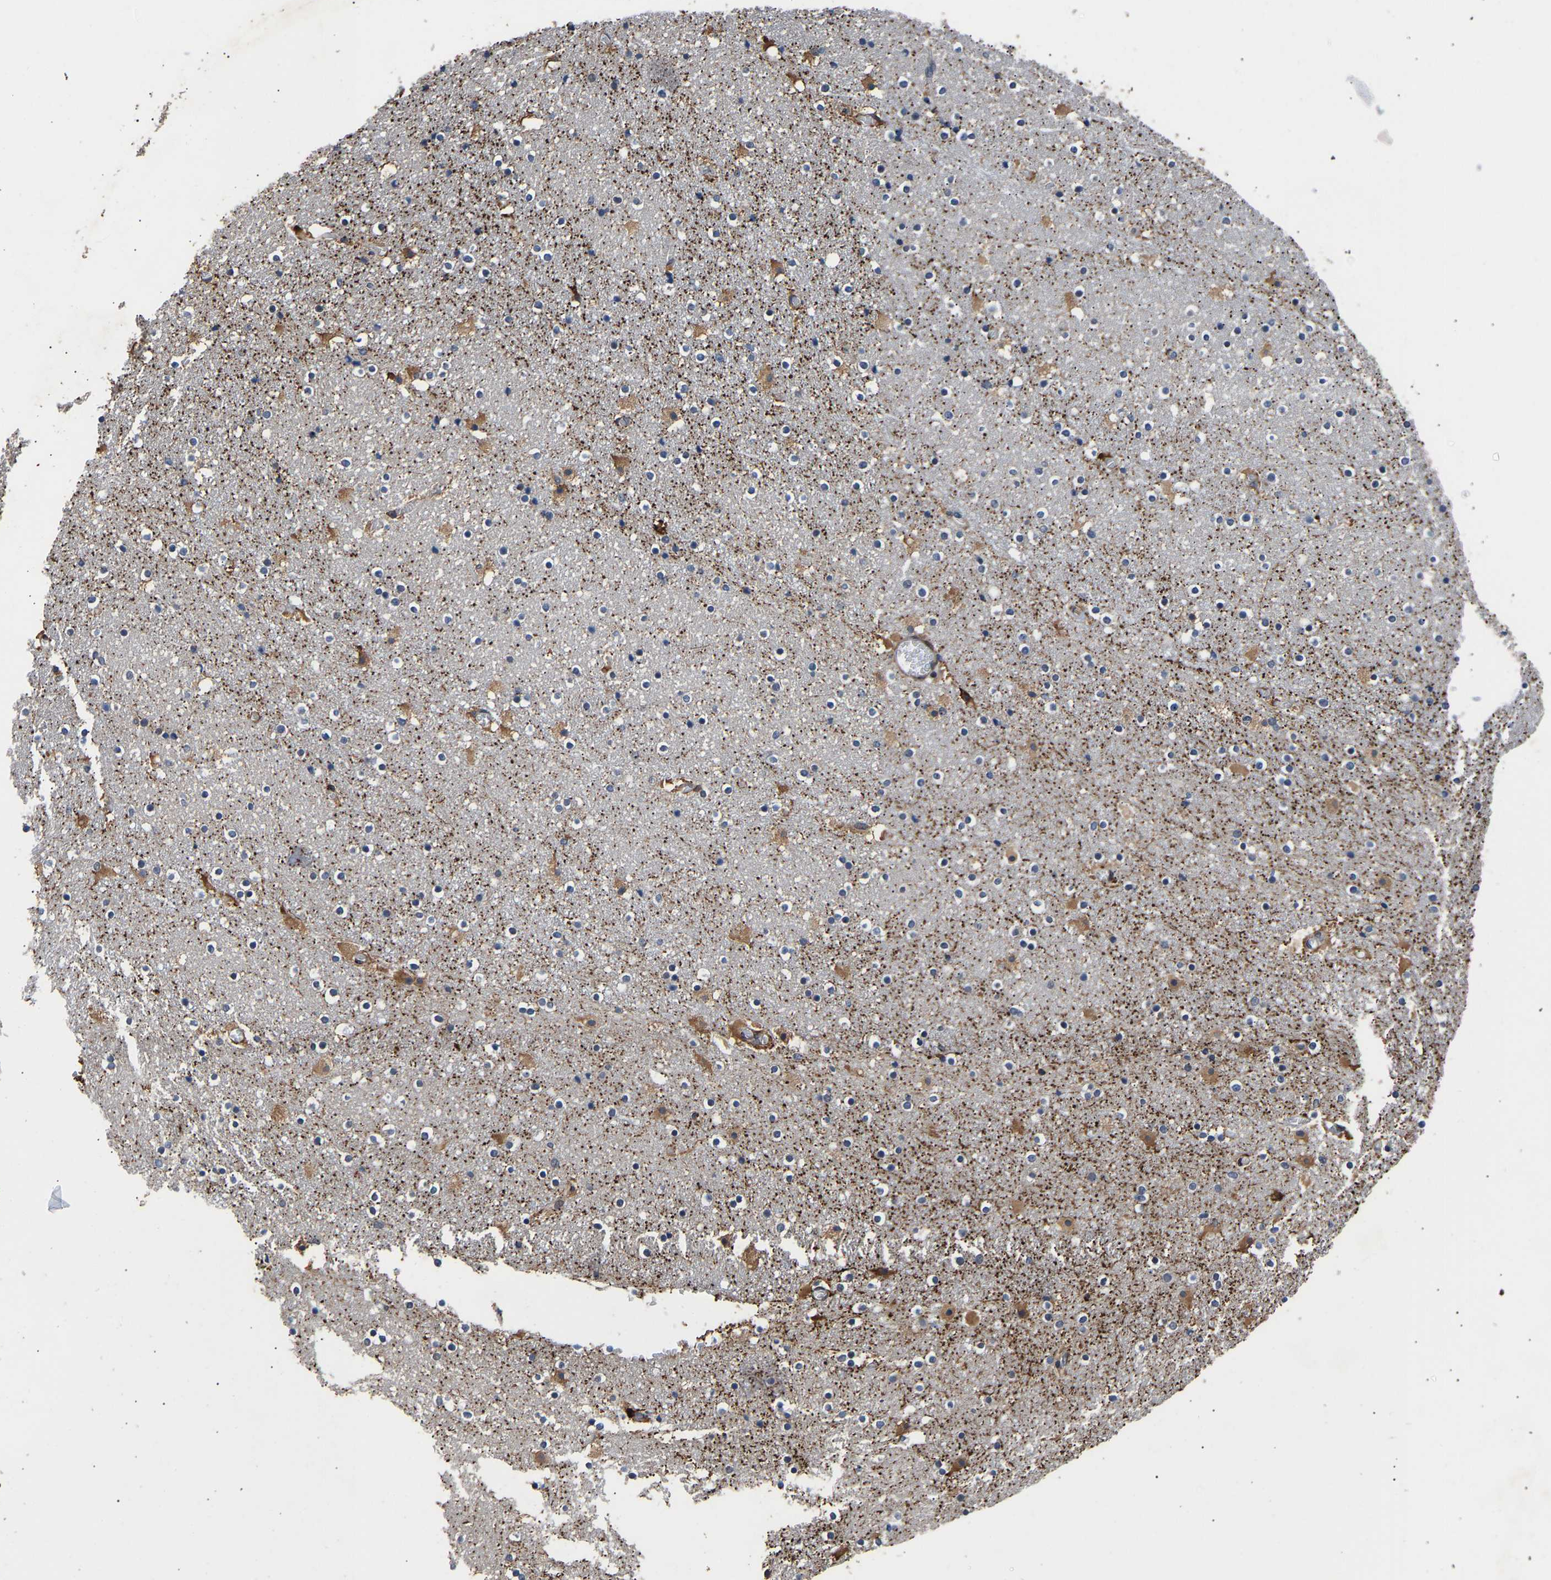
{"staining": {"intensity": "moderate", "quantity": "<25%", "location": "cytoplasmic/membranous,nuclear"}, "tissue": "caudate", "cell_type": "Glial cells", "image_type": "normal", "snomed": [{"axis": "morphology", "description": "Normal tissue, NOS"}, {"axis": "topography", "description": "Lateral ventricle wall"}], "caption": "IHC staining of normal caudate, which exhibits low levels of moderate cytoplasmic/membranous,nuclear positivity in approximately <25% of glial cells indicating moderate cytoplasmic/membranous,nuclear protein expression. The staining was performed using DAB (3,3'-diaminobenzidine) (brown) for protein detection and nuclei were counterstained in hematoxylin (blue).", "gene": "METTL16", "patient": {"sex": "male", "age": 45}}